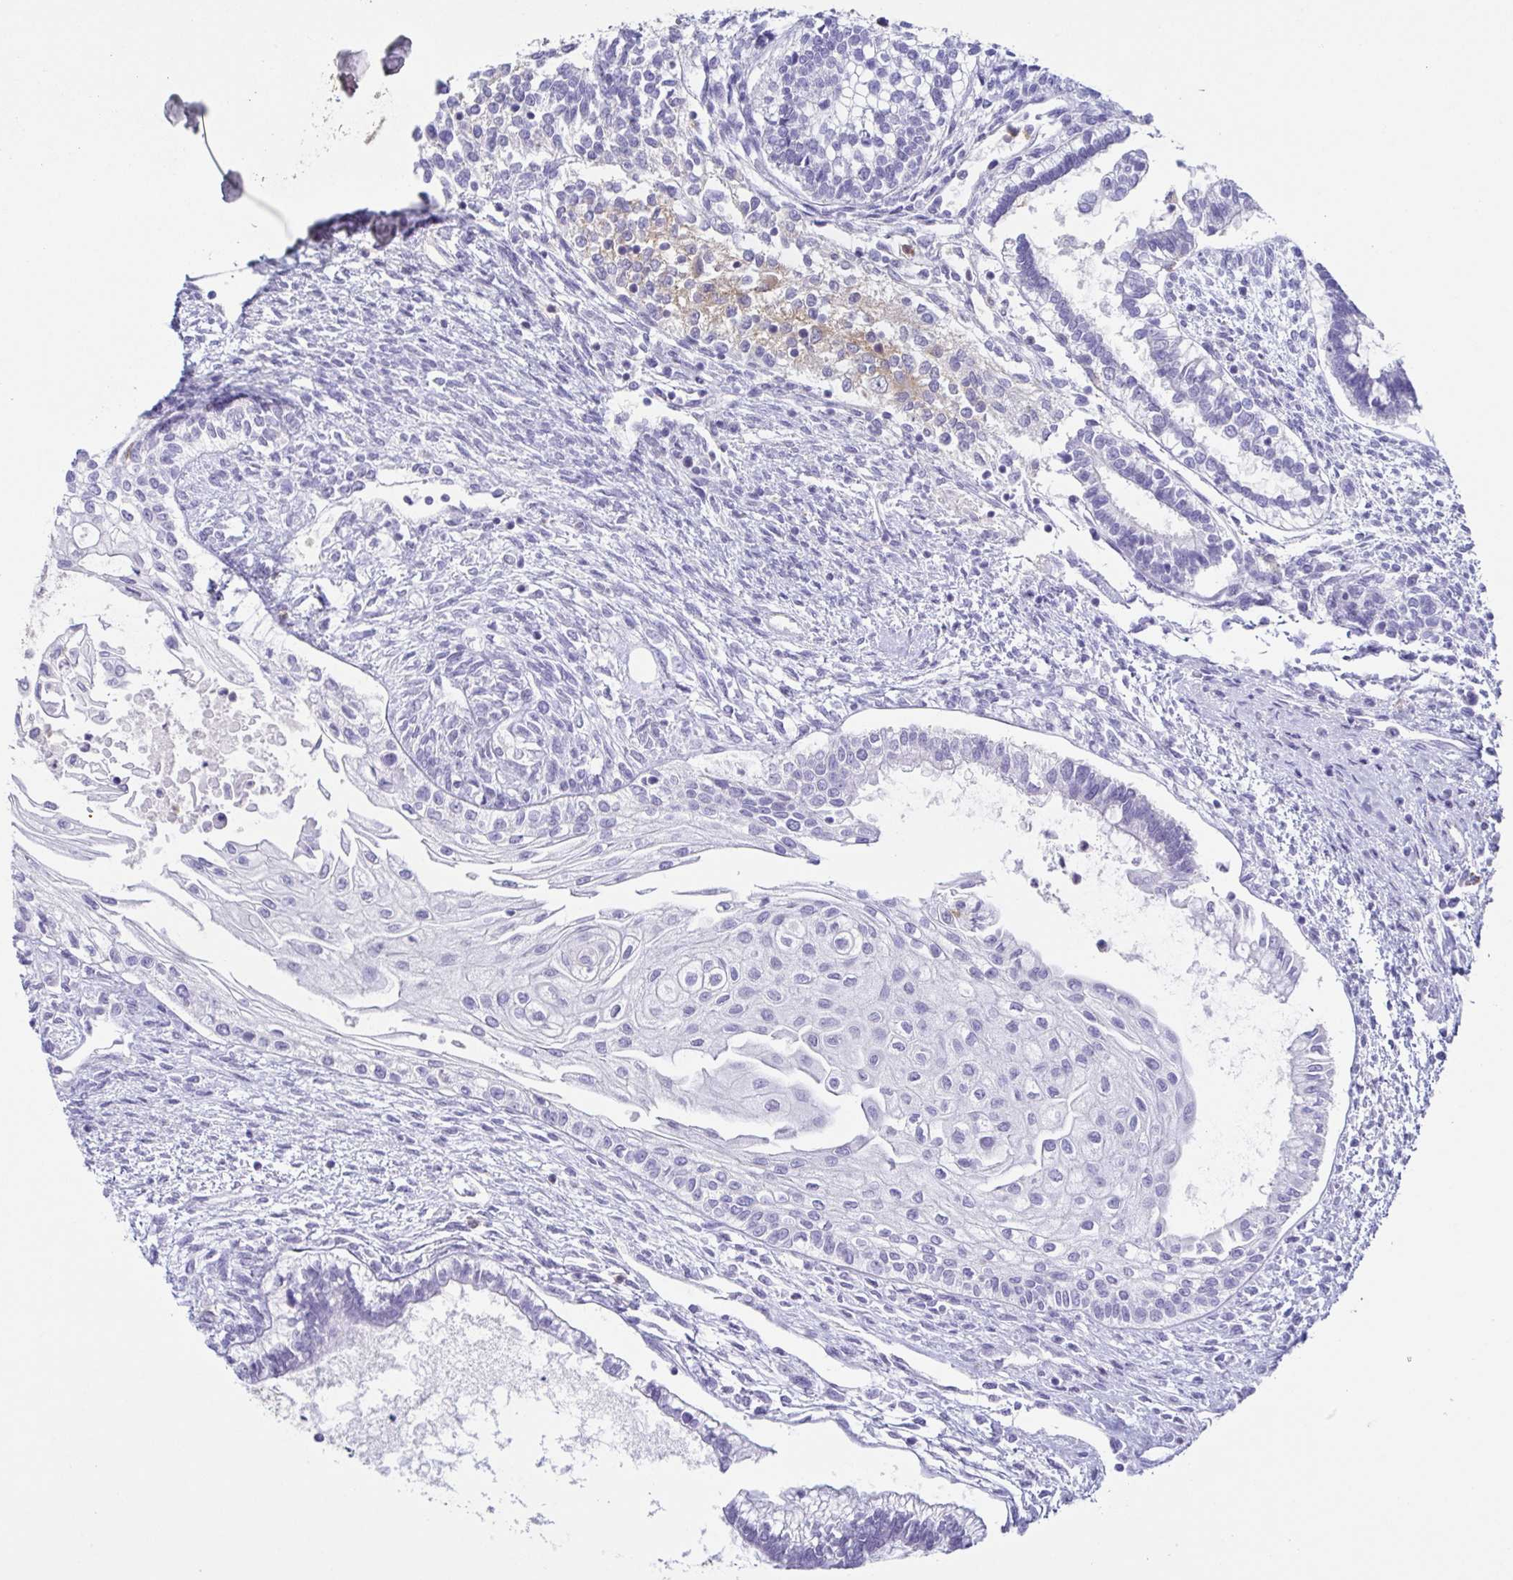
{"staining": {"intensity": "negative", "quantity": "none", "location": "none"}, "tissue": "testis cancer", "cell_type": "Tumor cells", "image_type": "cancer", "snomed": [{"axis": "morphology", "description": "Carcinoma, Embryonal, NOS"}, {"axis": "topography", "description": "Testis"}], "caption": "The micrograph reveals no staining of tumor cells in testis cancer.", "gene": "ATP6V1G2", "patient": {"sex": "male", "age": 37}}